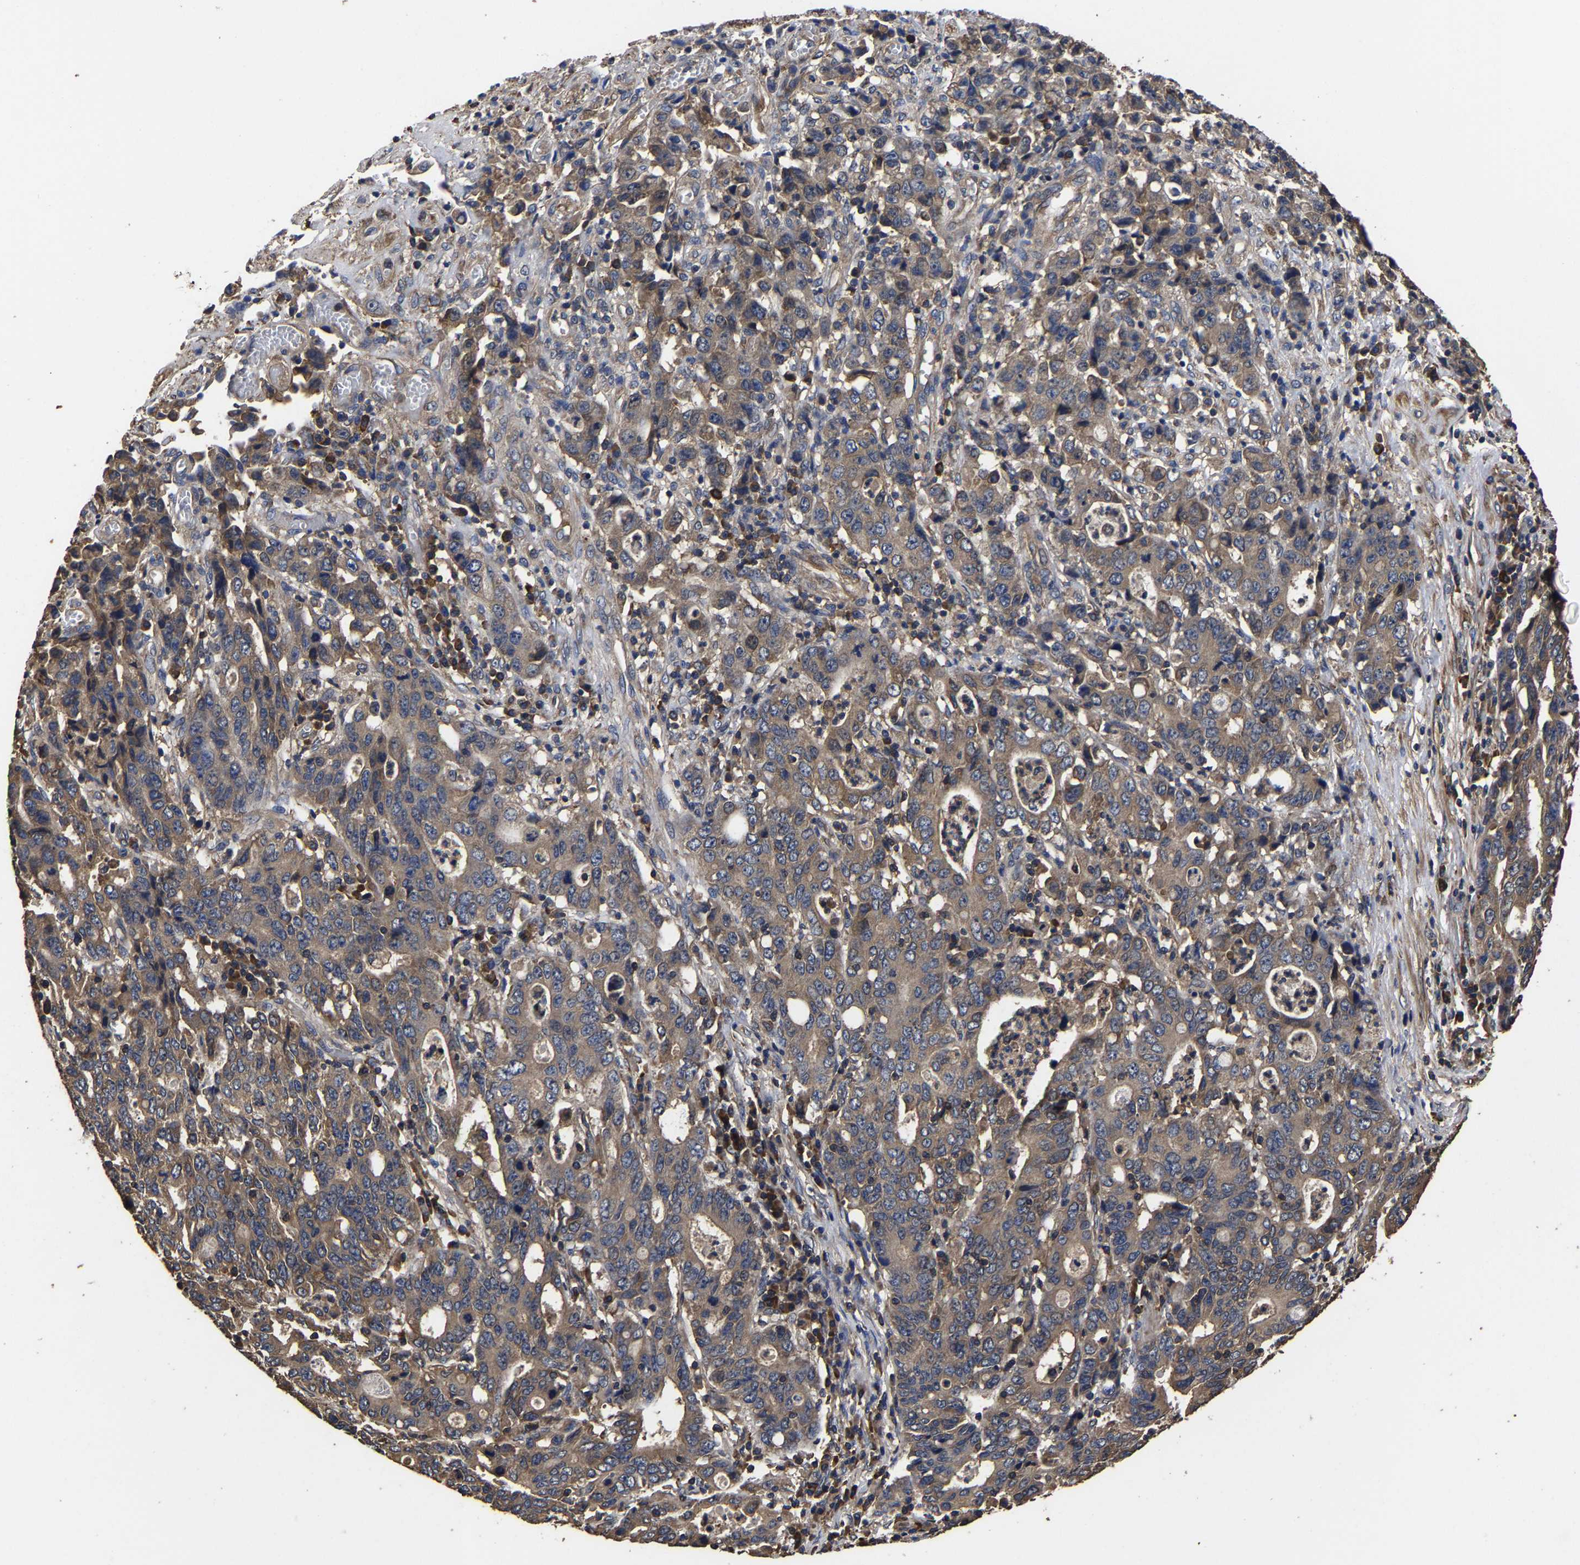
{"staining": {"intensity": "weak", "quantity": ">75%", "location": "cytoplasmic/membranous"}, "tissue": "stomach cancer", "cell_type": "Tumor cells", "image_type": "cancer", "snomed": [{"axis": "morphology", "description": "Adenocarcinoma, NOS"}, {"axis": "topography", "description": "Stomach, upper"}], "caption": "Human stomach adenocarcinoma stained with a brown dye reveals weak cytoplasmic/membranous positive positivity in about >75% of tumor cells.", "gene": "ITCH", "patient": {"sex": "male", "age": 69}}